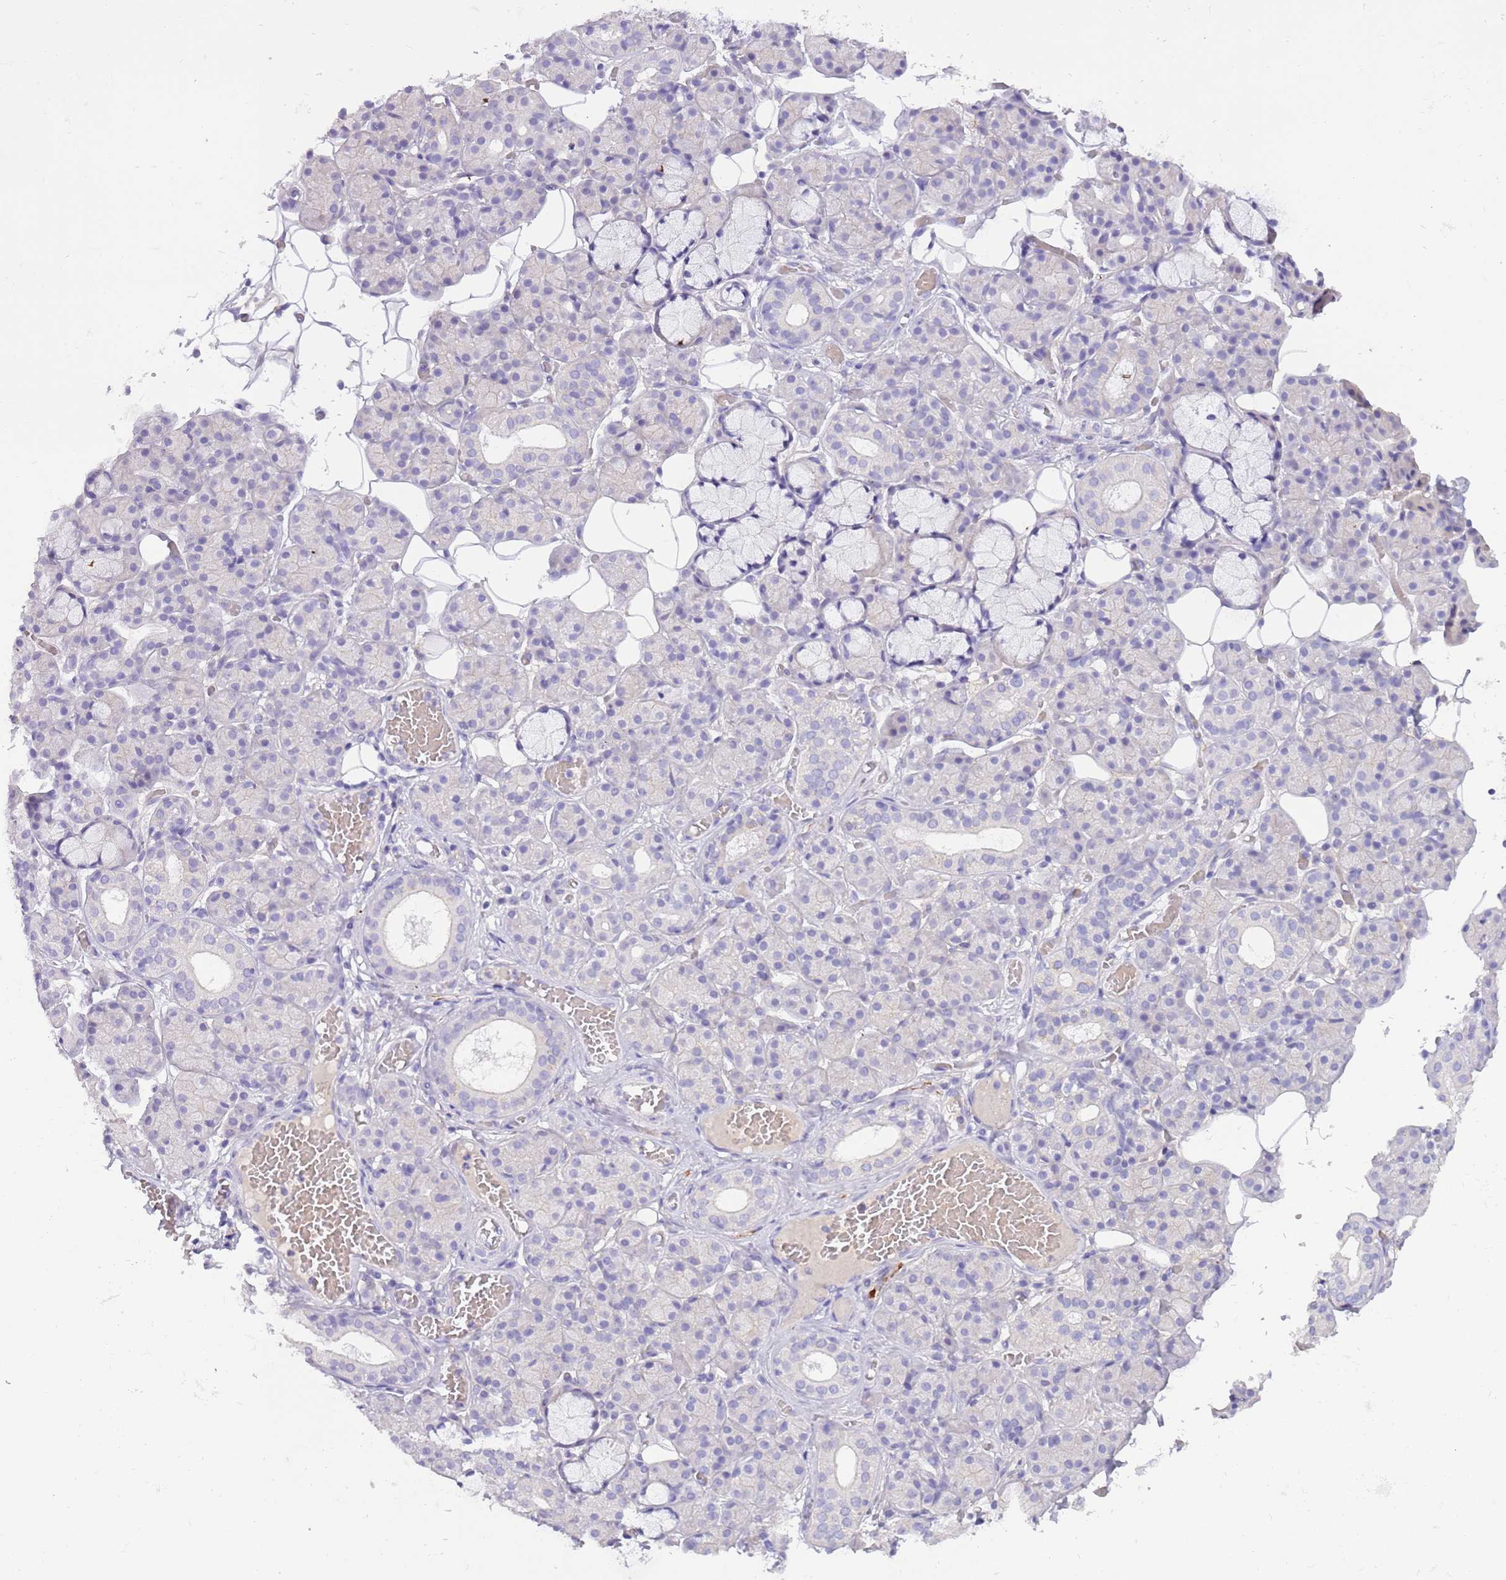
{"staining": {"intensity": "negative", "quantity": "none", "location": "none"}, "tissue": "salivary gland", "cell_type": "Glandular cells", "image_type": "normal", "snomed": [{"axis": "morphology", "description": "Normal tissue, NOS"}, {"axis": "topography", "description": "Salivary gland"}], "caption": "IHC micrograph of normal salivary gland: human salivary gland stained with DAB (3,3'-diaminobenzidine) reveals no significant protein expression in glandular cells. (Stains: DAB (3,3'-diaminobenzidine) immunohistochemistry (IHC) with hematoxylin counter stain, Microscopy: brightfield microscopy at high magnification).", "gene": "CFAP73", "patient": {"sex": "male", "age": 63}}